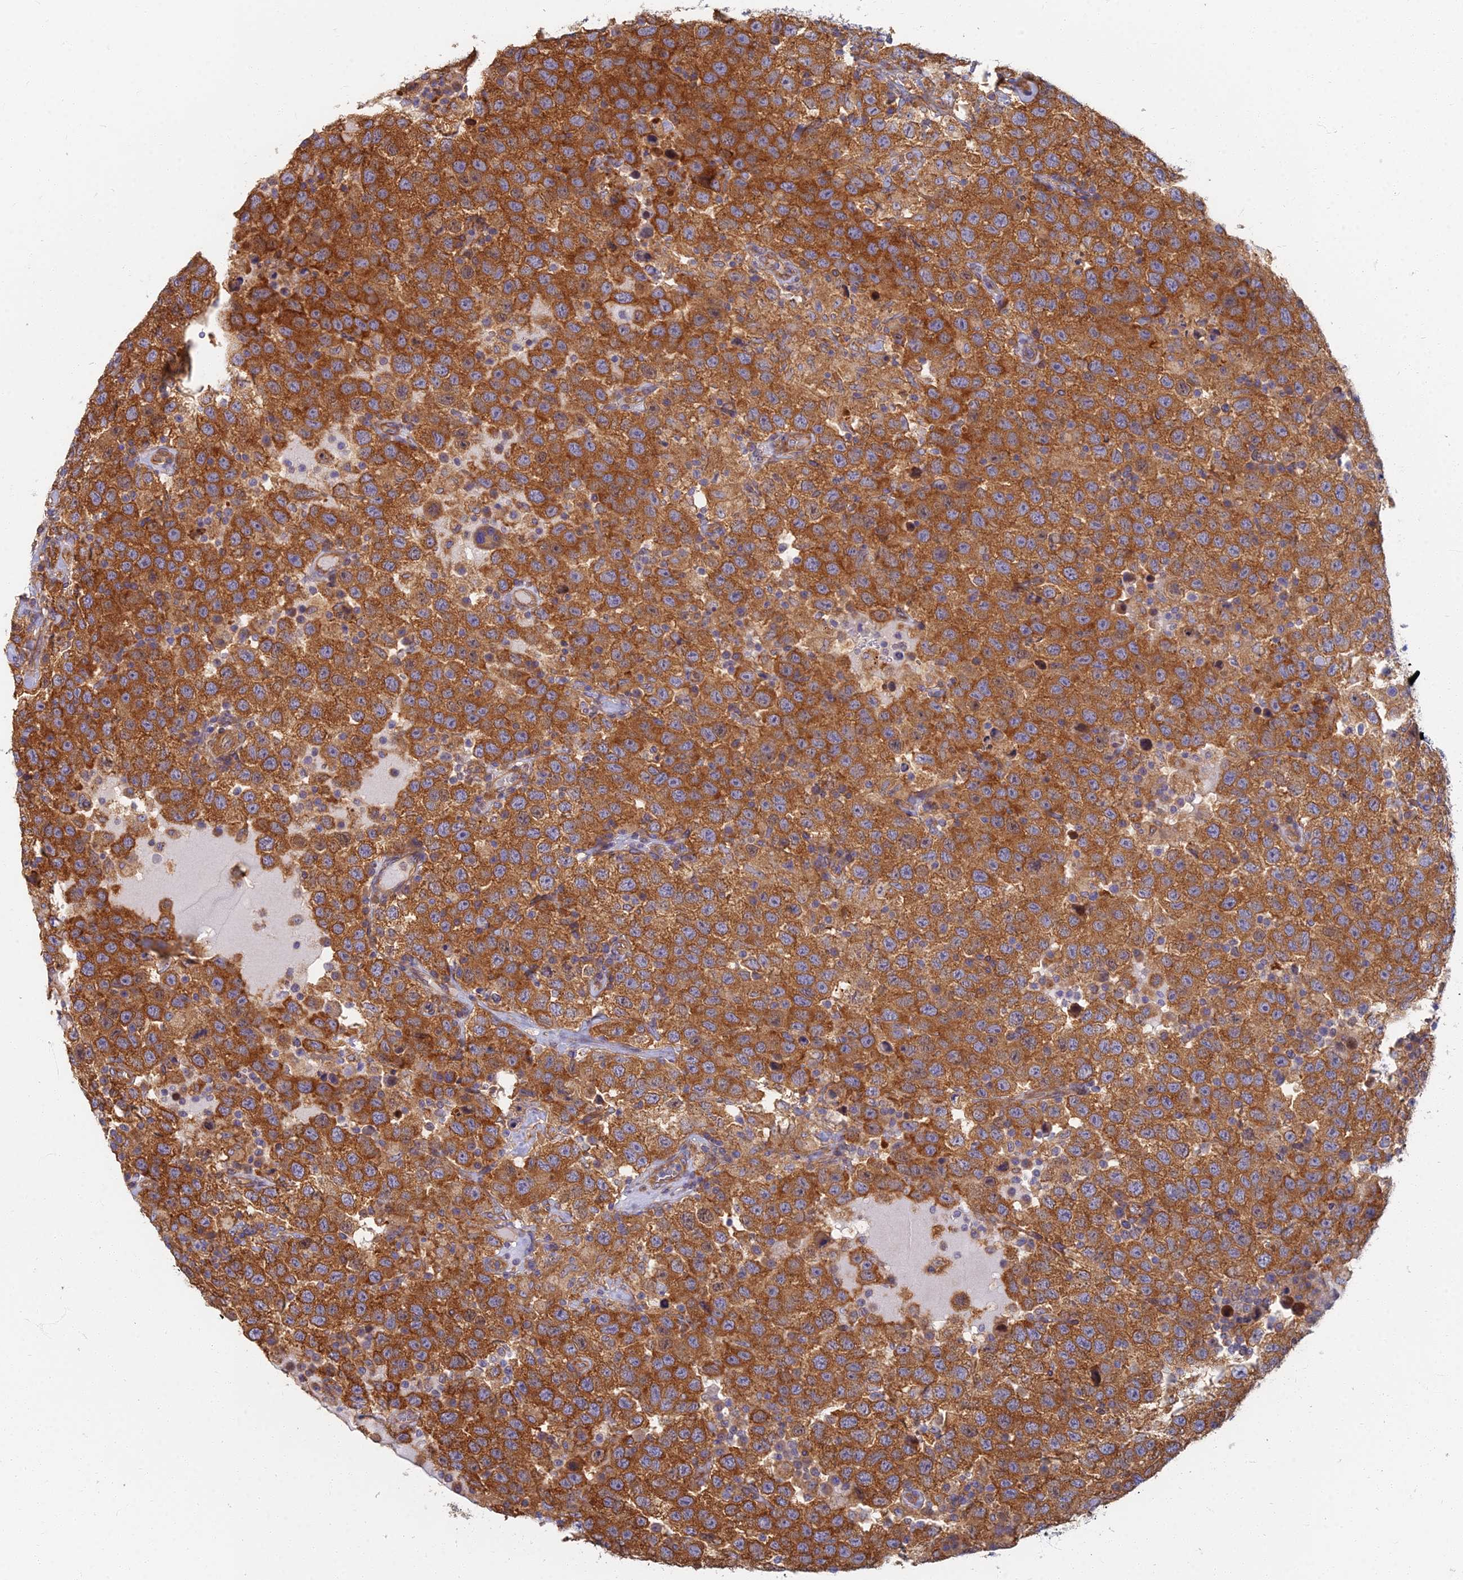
{"staining": {"intensity": "strong", "quantity": ">75%", "location": "cytoplasmic/membranous"}, "tissue": "testis cancer", "cell_type": "Tumor cells", "image_type": "cancer", "snomed": [{"axis": "morphology", "description": "Seminoma, NOS"}, {"axis": "topography", "description": "Testis"}], "caption": "Approximately >75% of tumor cells in seminoma (testis) display strong cytoplasmic/membranous protein expression as visualized by brown immunohistochemical staining.", "gene": "RBSN", "patient": {"sex": "male", "age": 41}}